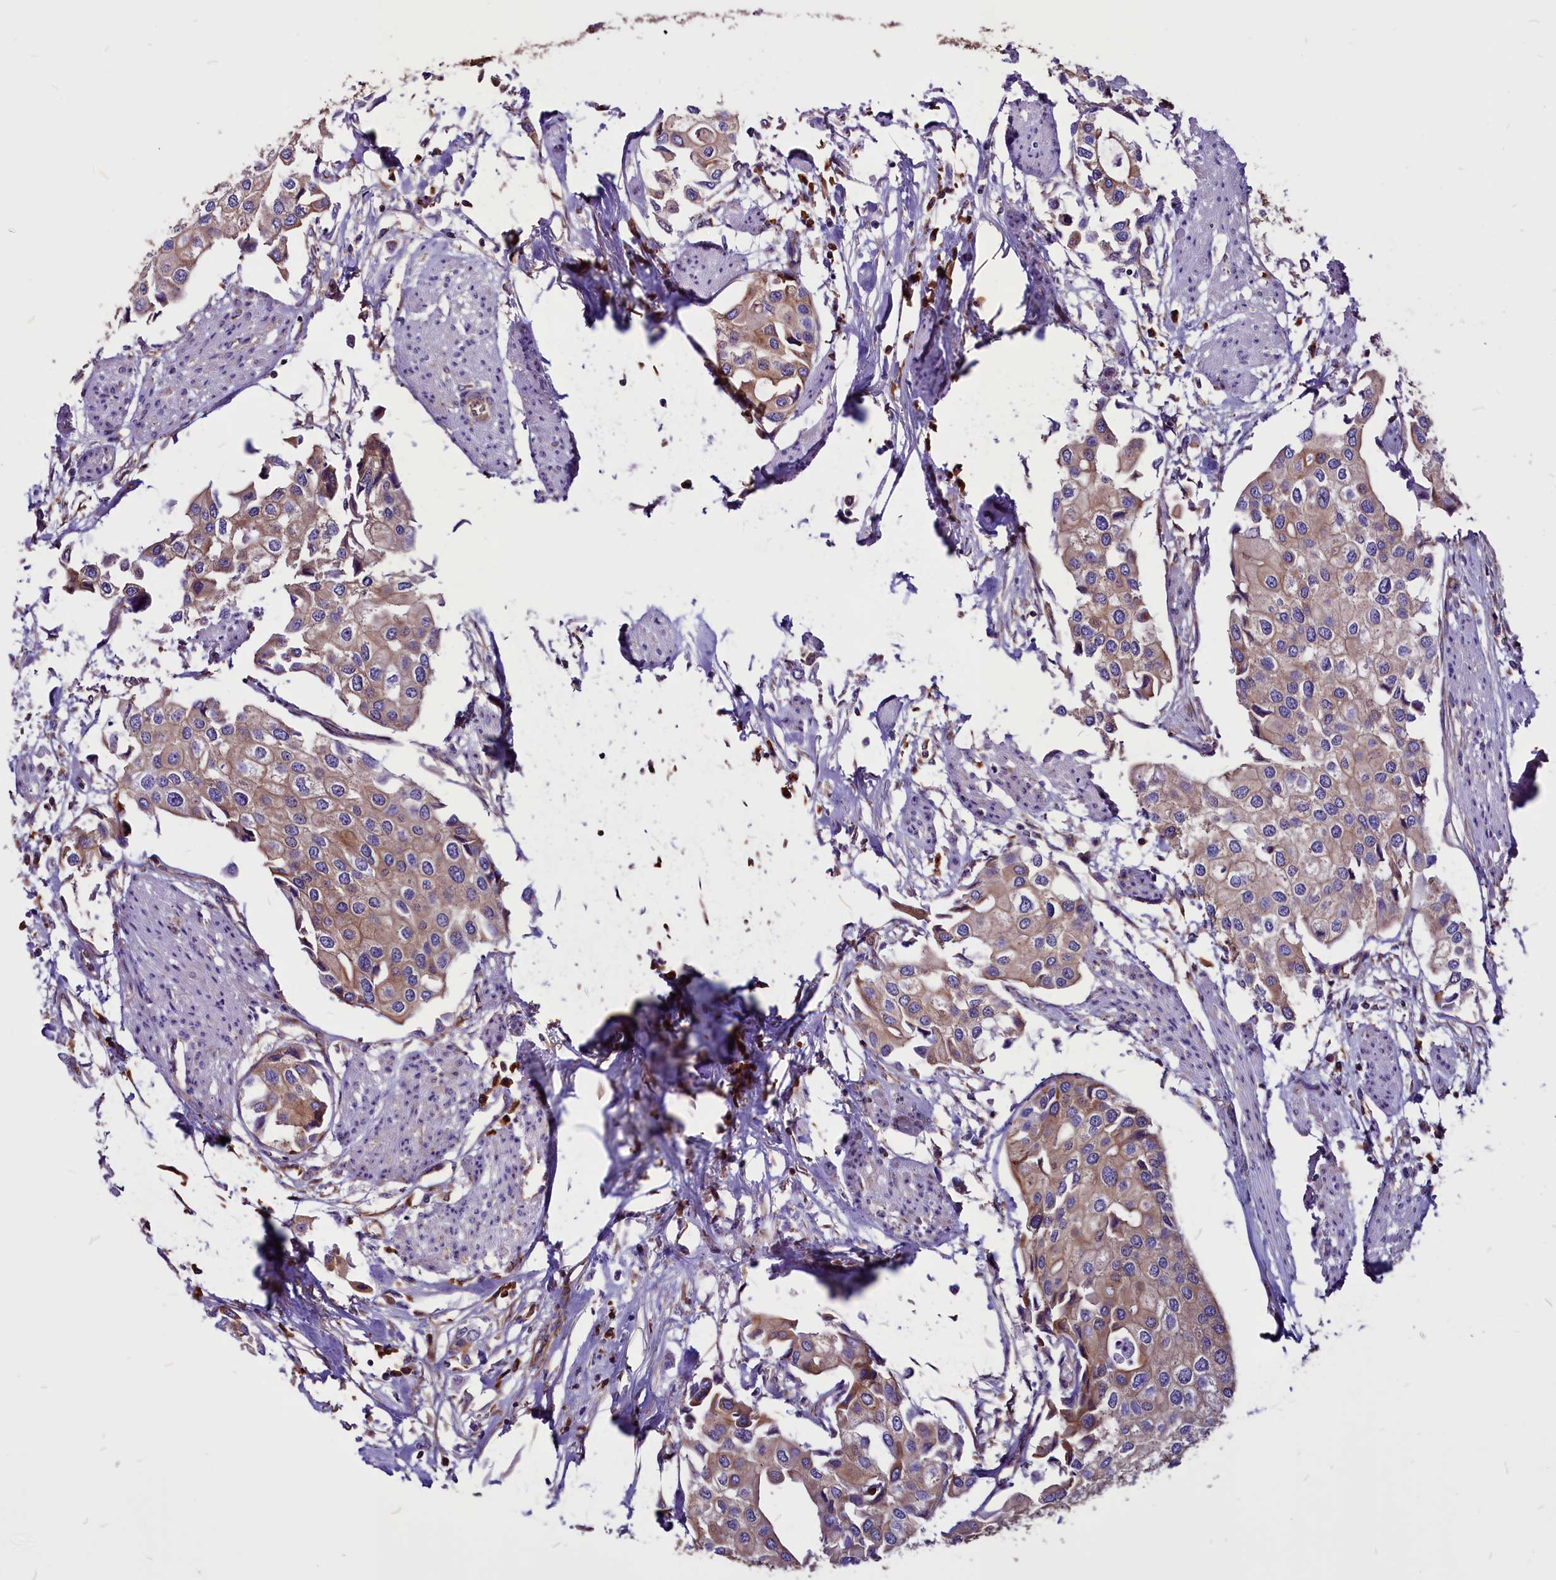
{"staining": {"intensity": "weak", "quantity": ">75%", "location": "cytoplasmic/membranous"}, "tissue": "urothelial cancer", "cell_type": "Tumor cells", "image_type": "cancer", "snomed": [{"axis": "morphology", "description": "Urothelial carcinoma, High grade"}, {"axis": "topography", "description": "Urinary bladder"}], "caption": "High-grade urothelial carcinoma stained with a brown dye reveals weak cytoplasmic/membranous positive staining in approximately >75% of tumor cells.", "gene": "EIF3G", "patient": {"sex": "male", "age": 64}}